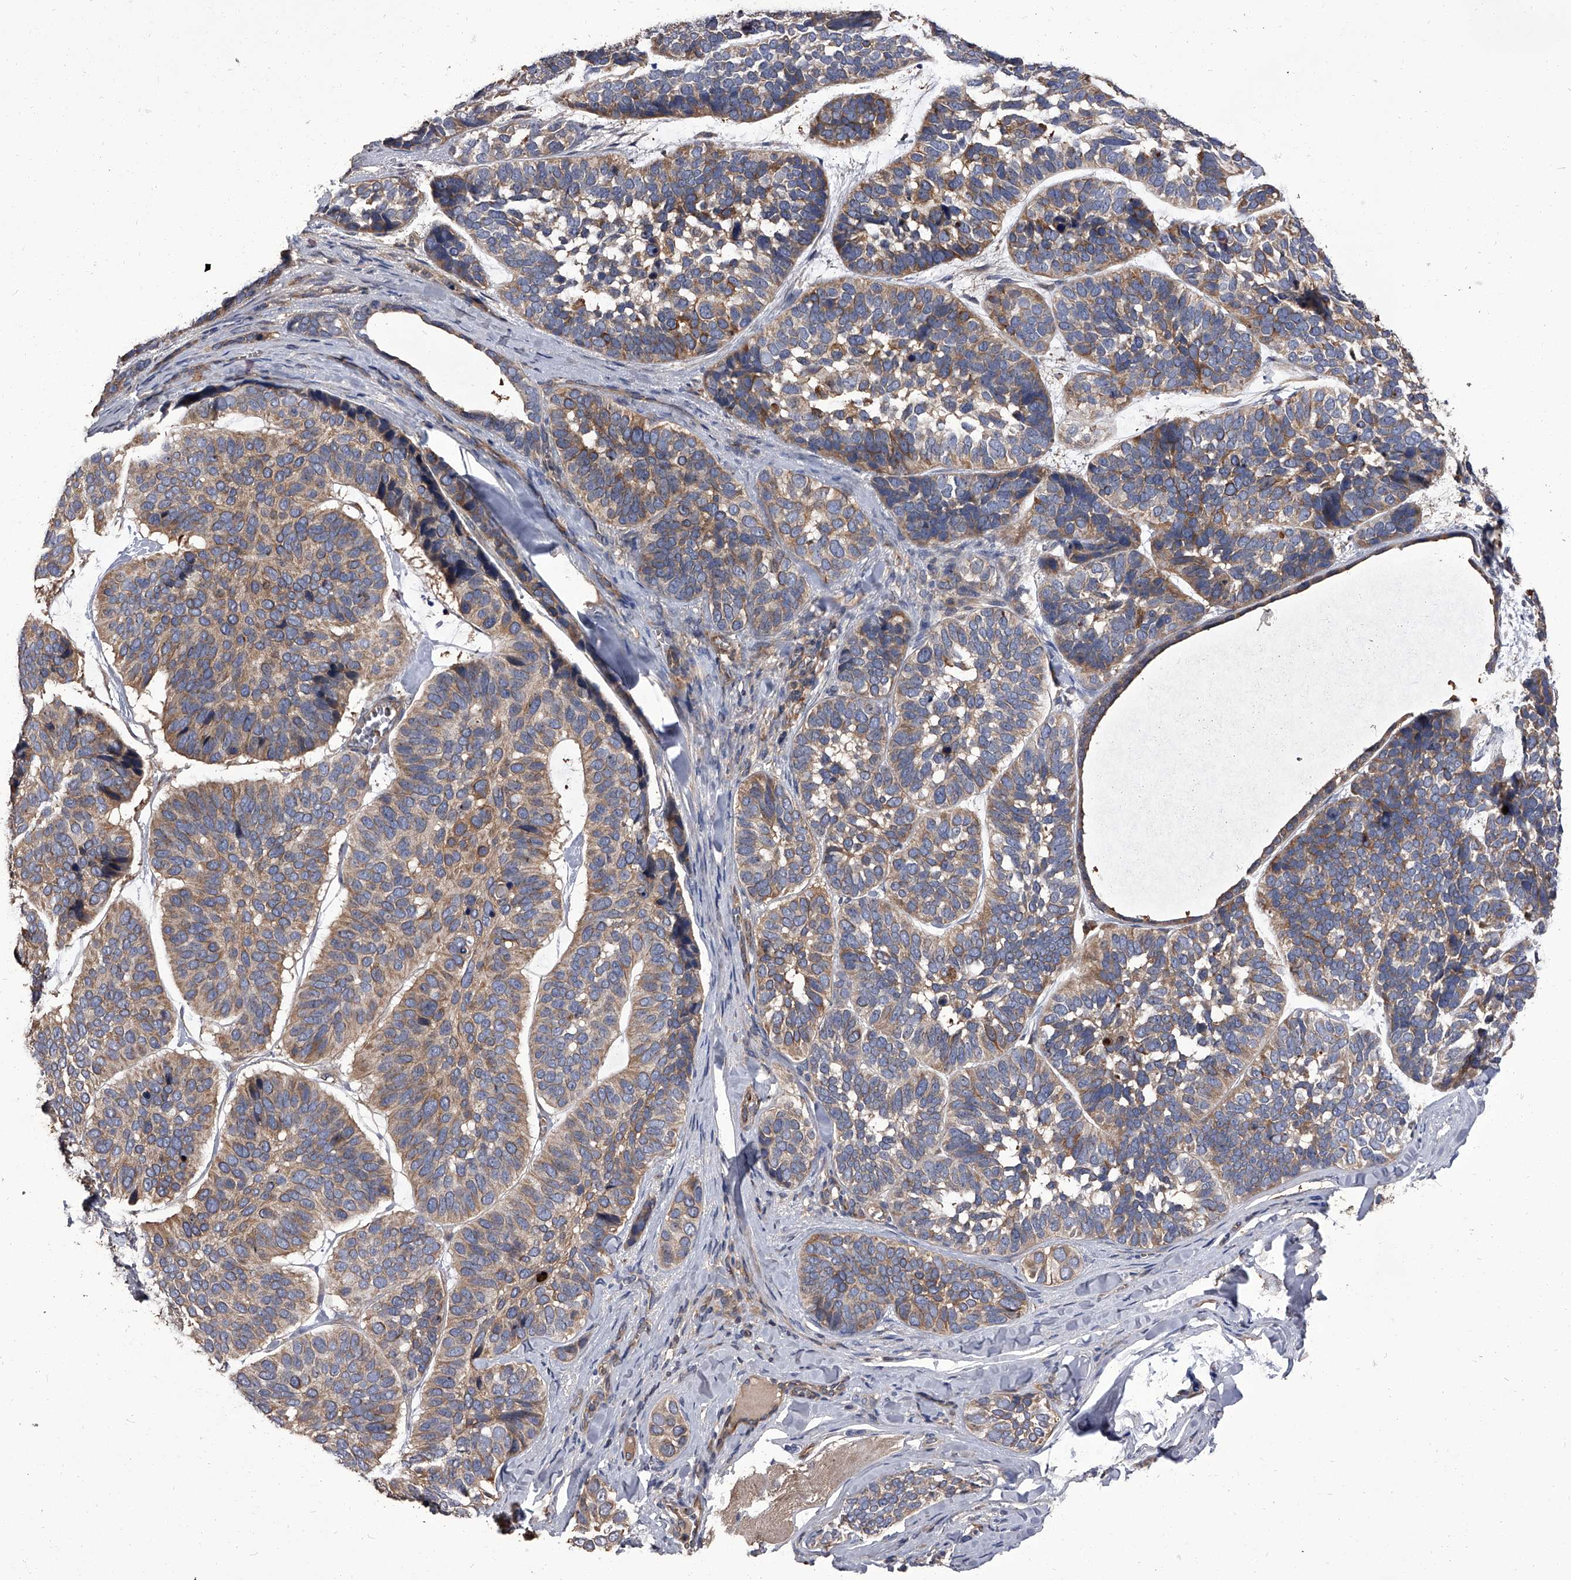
{"staining": {"intensity": "moderate", "quantity": ">75%", "location": "cytoplasmic/membranous"}, "tissue": "skin cancer", "cell_type": "Tumor cells", "image_type": "cancer", "snomed": [{"axis": "morphology", "description": "Basal cell carcinoma"}, {"axis": "topography", "description": "Skin"}], "caption": "Protein staining reveals moderate cytoplasmic/membranous expression in about >75% of tumor cells in skin cancer (basal cell carcinoma).", "gene": "STK36", "patient": {"sex": "male", "age": 62}}